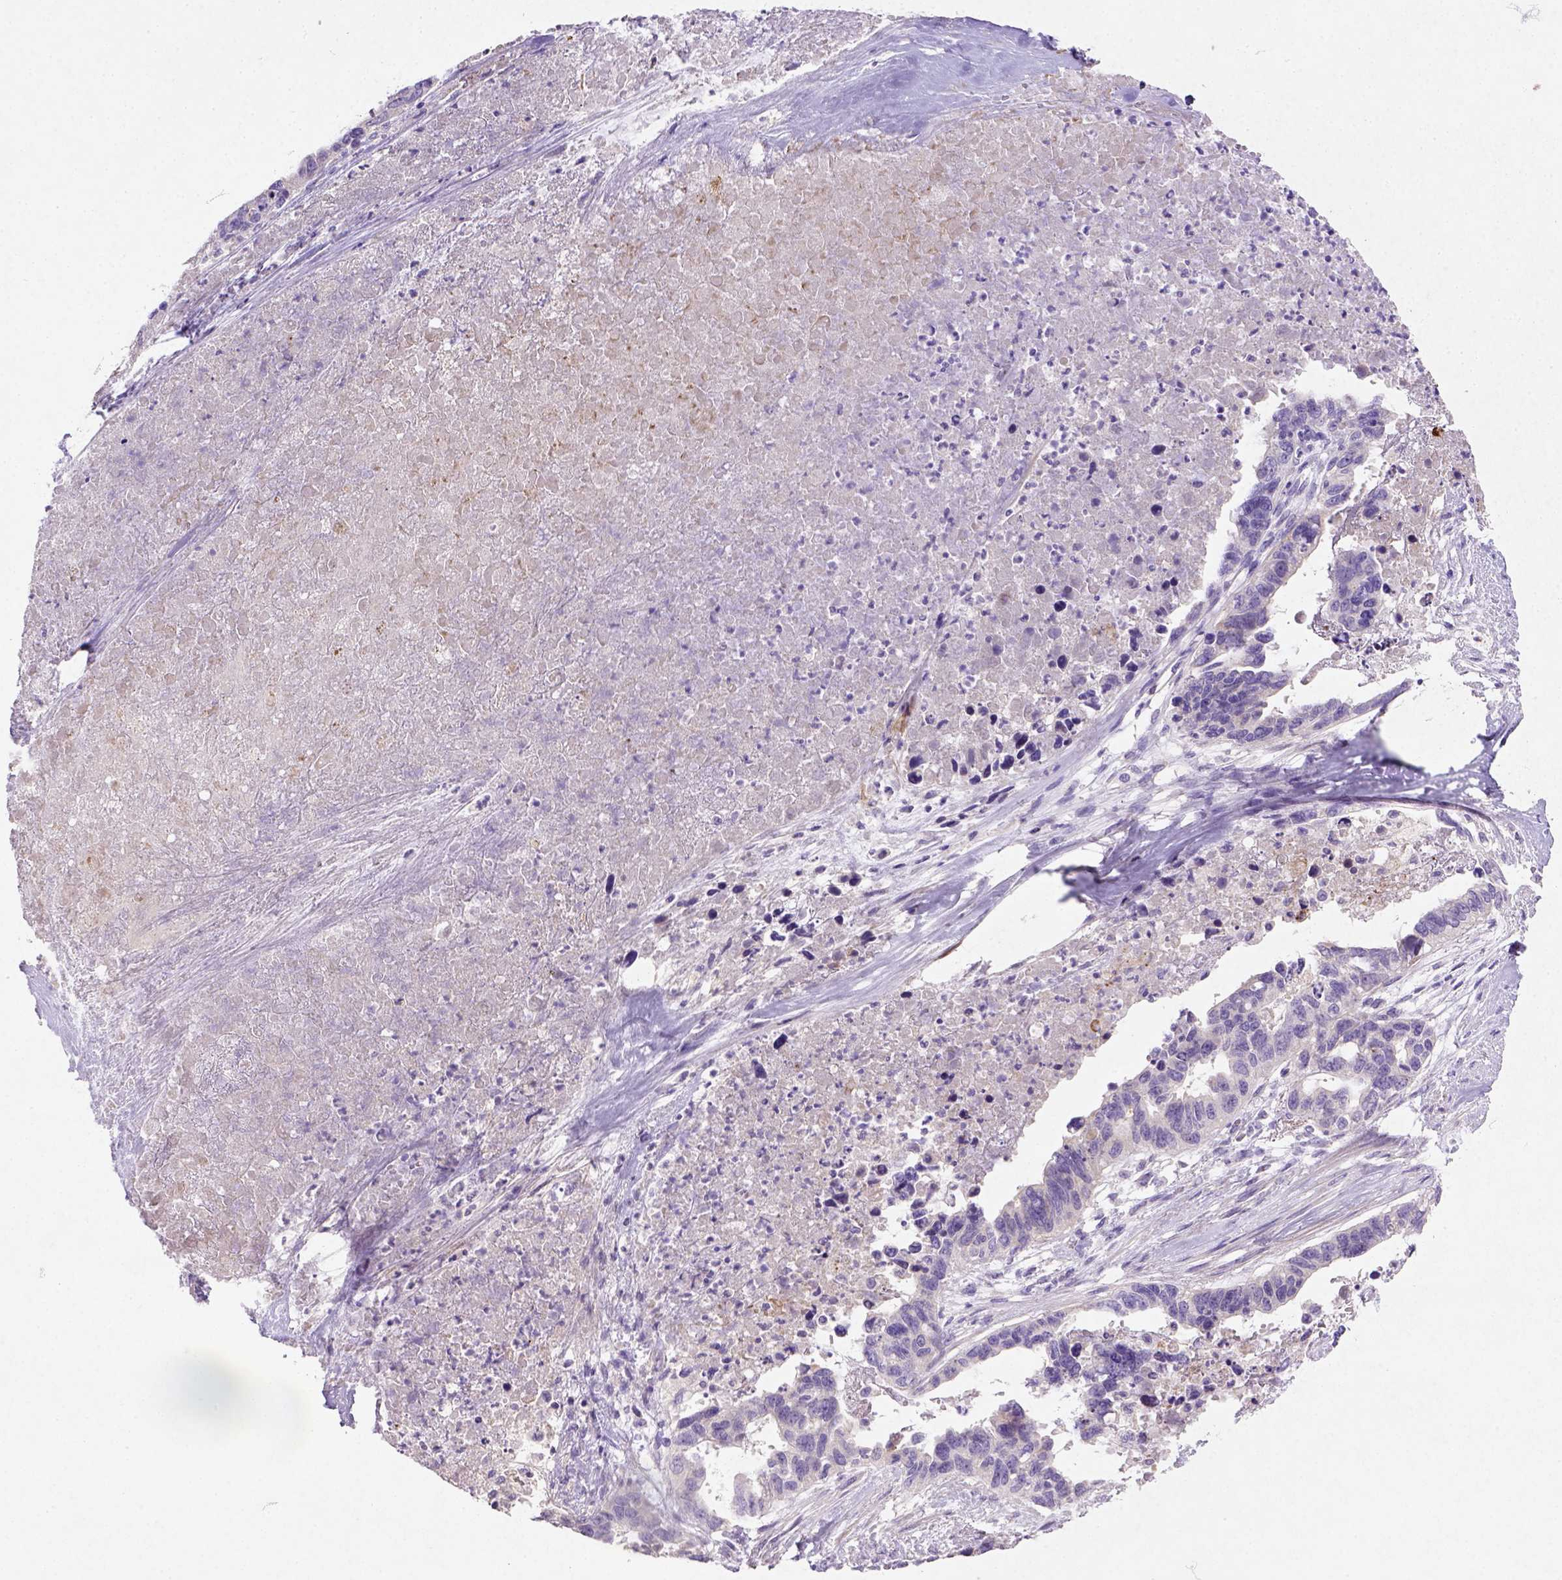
{"staining": {"intensity": "negative", "quantity": "none", "location": "none"}, "tissue": "ovarian cancer", "cell_type": "Tumor cells", "image_type": "cancer", "snomed": [{"axis": "morphology", "description": "Cystadenocarcinoma, serous, NOS"}, {"axis": "topography", "description": "Ovary"}], "caption": "Protein analysis of serous cystadenocarcinoma (ovarian) shows no significant expression in tumor cells.", "gene": "NUDT2", "patient": {"sex": "female", "age": 69}}